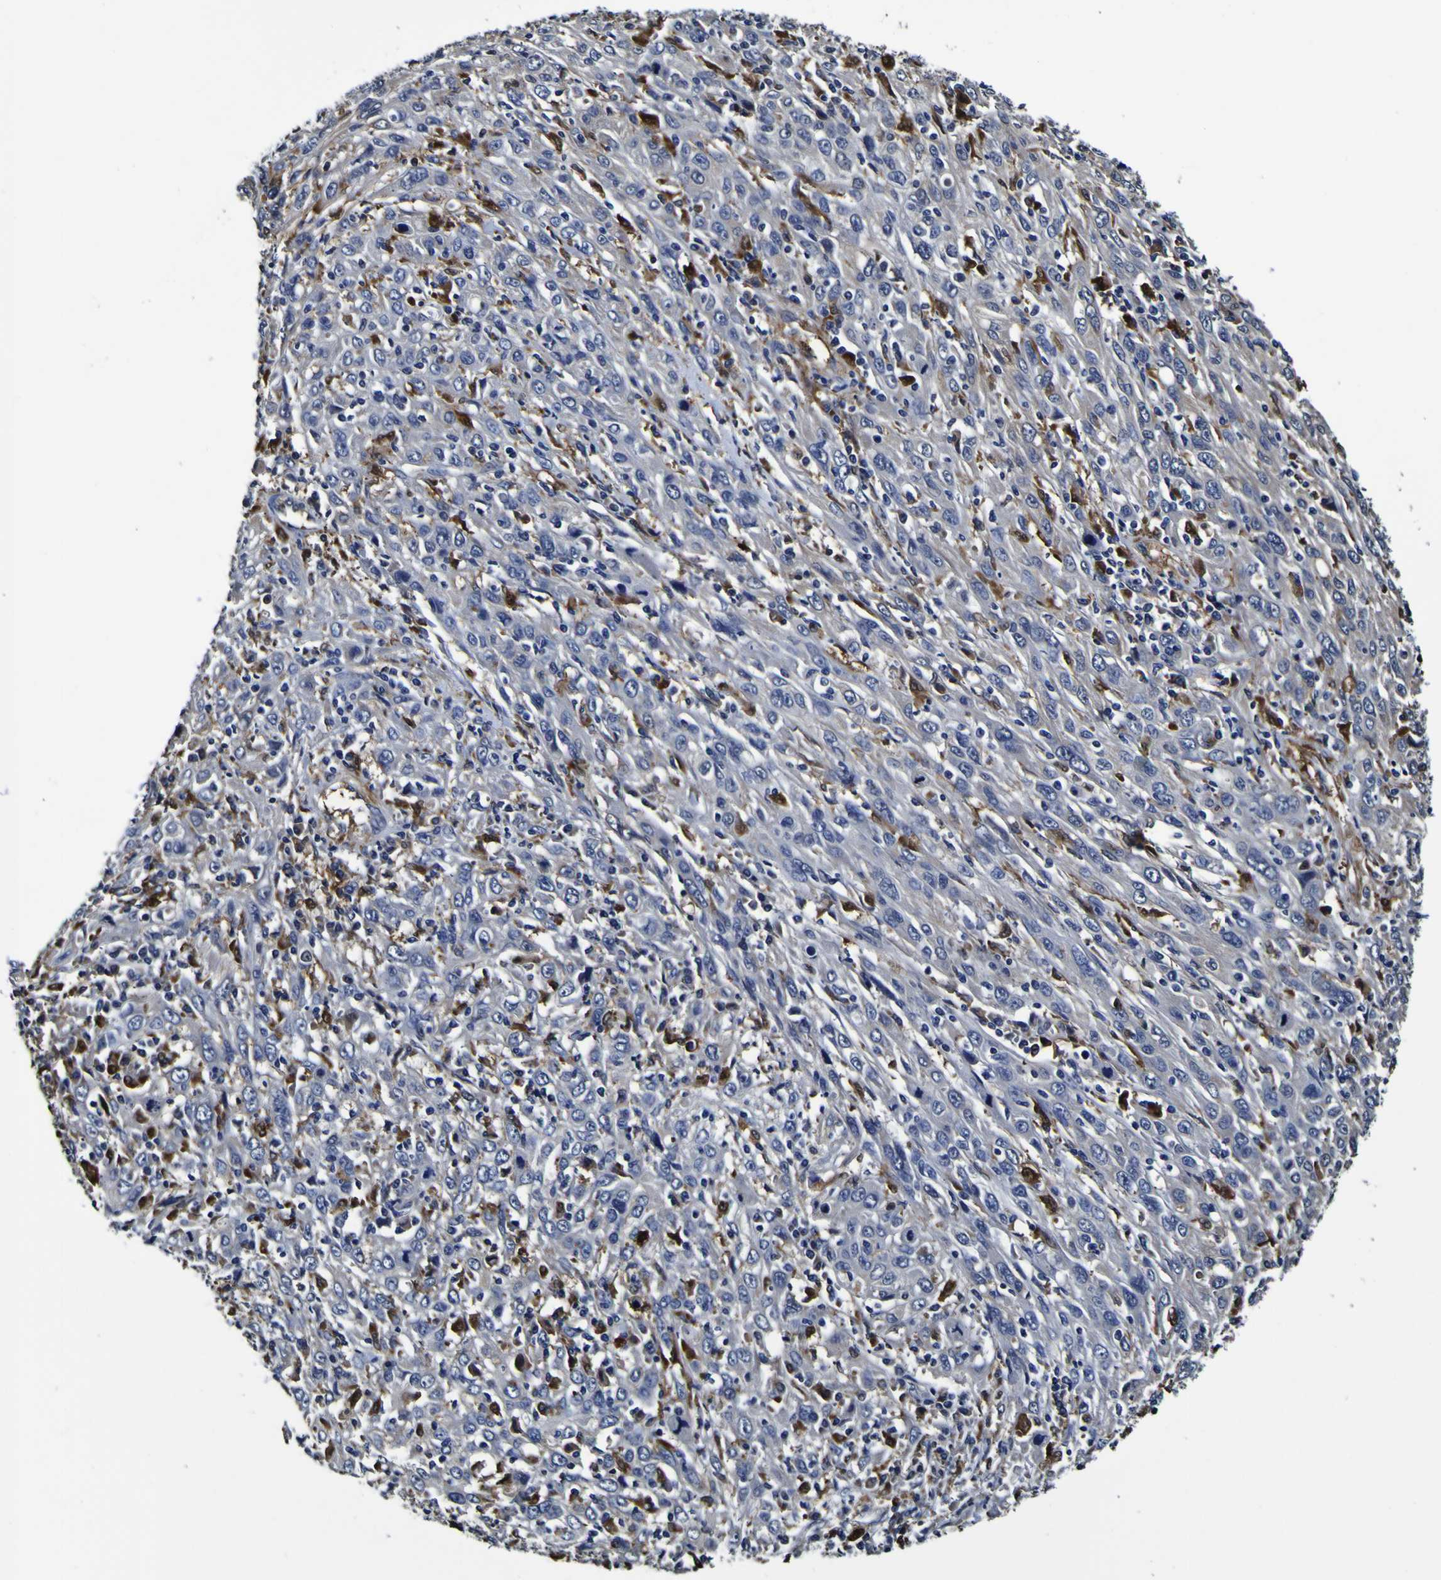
{"staining": {"intensity": "moderate", "quantity": "25%-75%", "location": "cytoplasmic/membranous"}, "tissue": "cervical cancer", "cell_type": "Tumor cells", "image_type": "cancer", "snomed": [{"axis": "morphology", "description": "Squamous cell carcinoma, NOS"}, {"axis": "topography", "description": "Cervix"}], "caption": "High-power microscopy captured an immunohistochemistry (IHC) photomicrograph of cervical cancer, revealing moderate cytoplasmic/membranous staining in approximately 25%-75% of tumor cells.", "gene": "GPX1", "patient": {"sex": "female", "age": 46}}